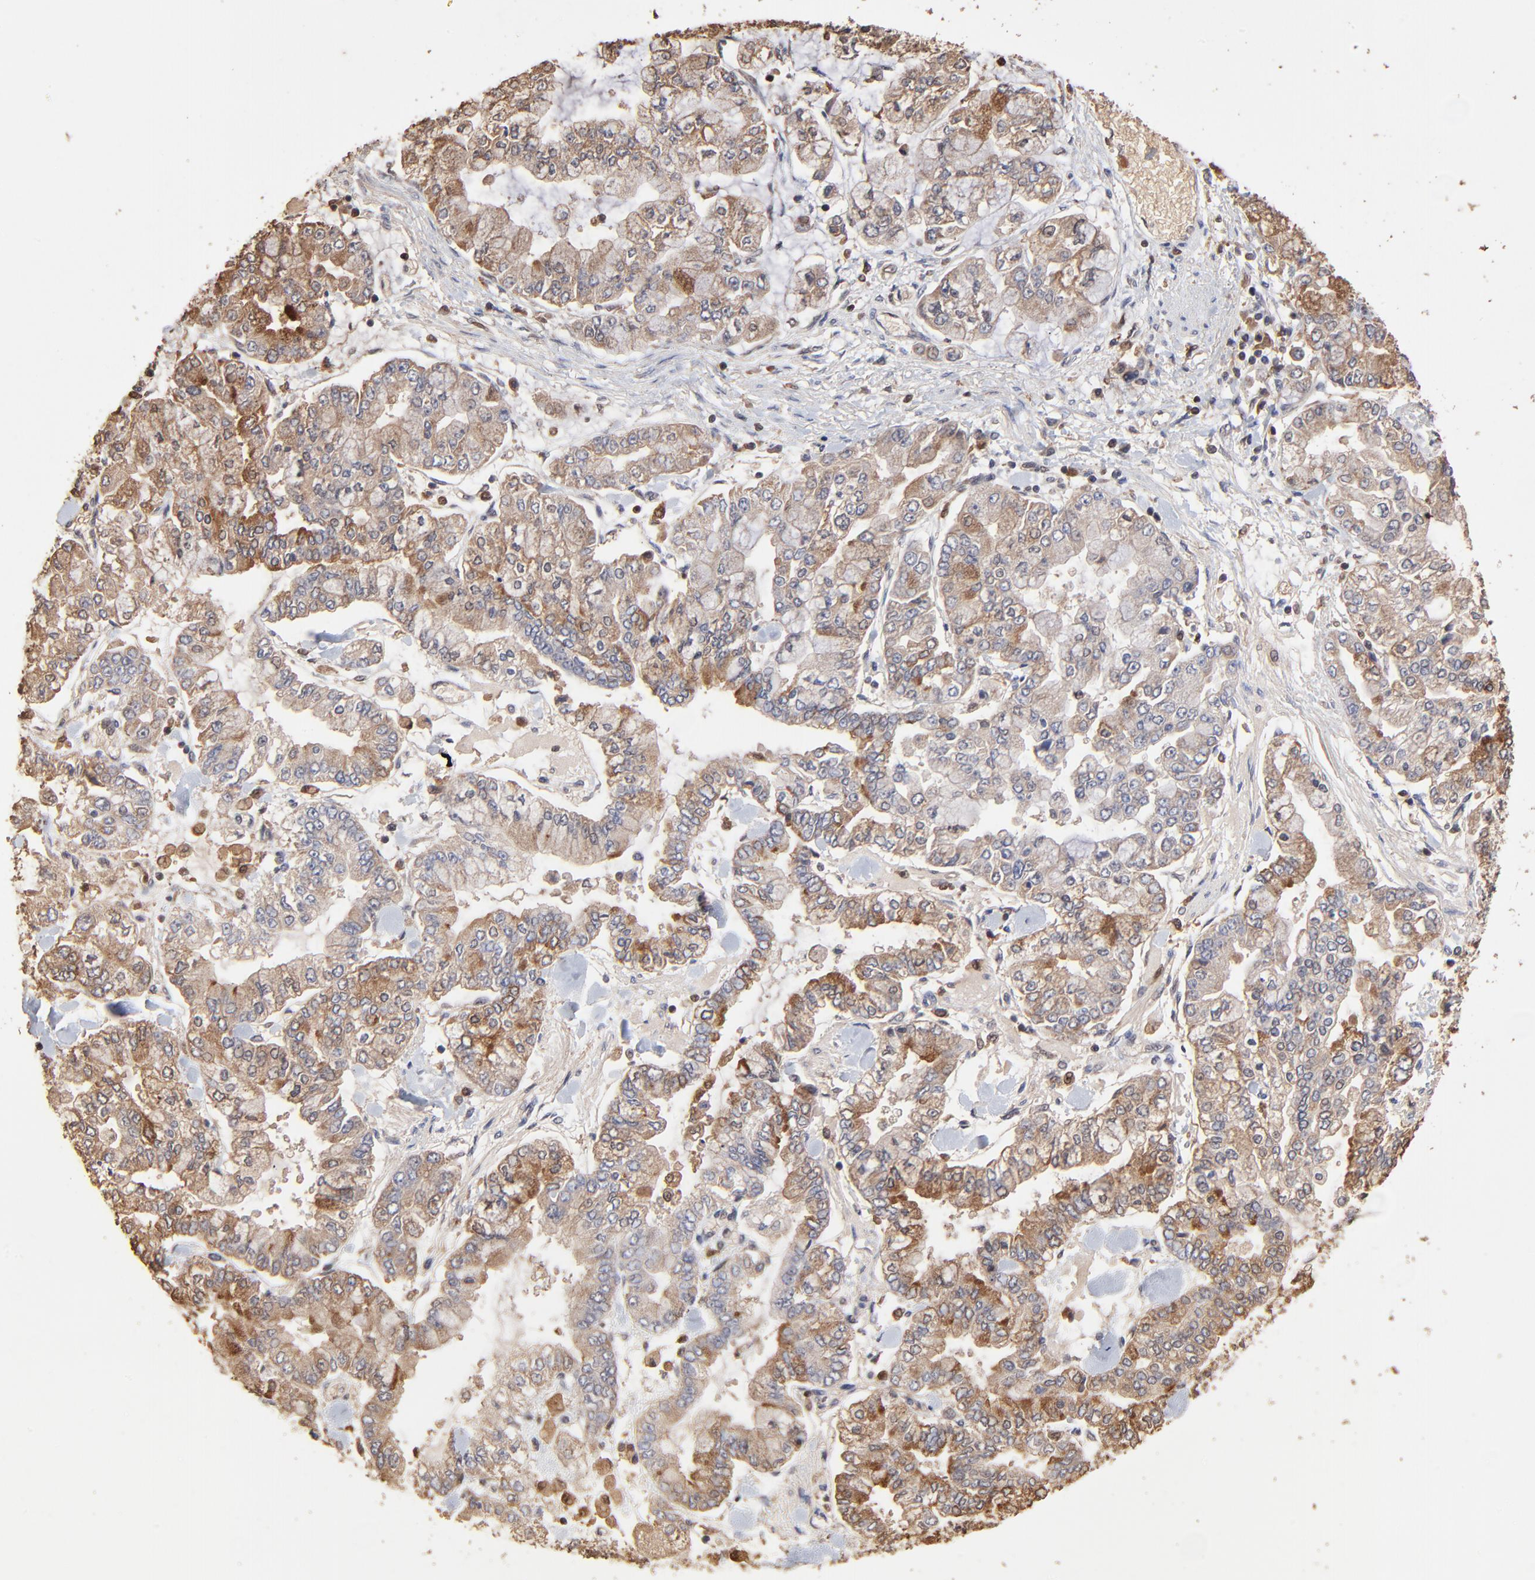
{"staining": {"intensity": "weak", "quantity": ">75%", "location": "cytoplasmic/membranous"}, "tissue": "stomach cancer", "cell_type": "Tumor cells", "image_type": "cancer", "snomed": [{"axis": "morphology", "description": "Normal tissue, NOS"}, {"axis": "morphology", "description": "Adenocarcinoma, NOS"}, {"axis": "topography", "description": "Stomach, upper"}, {"axis": "topography", "description": "Stomach"}], "caption": "DAB immunohistochemical staining of human adenocarcinoma (stomach) displays weak cytoplasmic/membranous protein expression in about >75% of tumor cells. The protein is stained brown, and the nuclei are stained in blue (DAB (3,3'-diaminobenzidine) IHC with brightfield microscopy, high magnification).", "gene": "CASP1", "patient": {"sex": "male", "age": 76}}